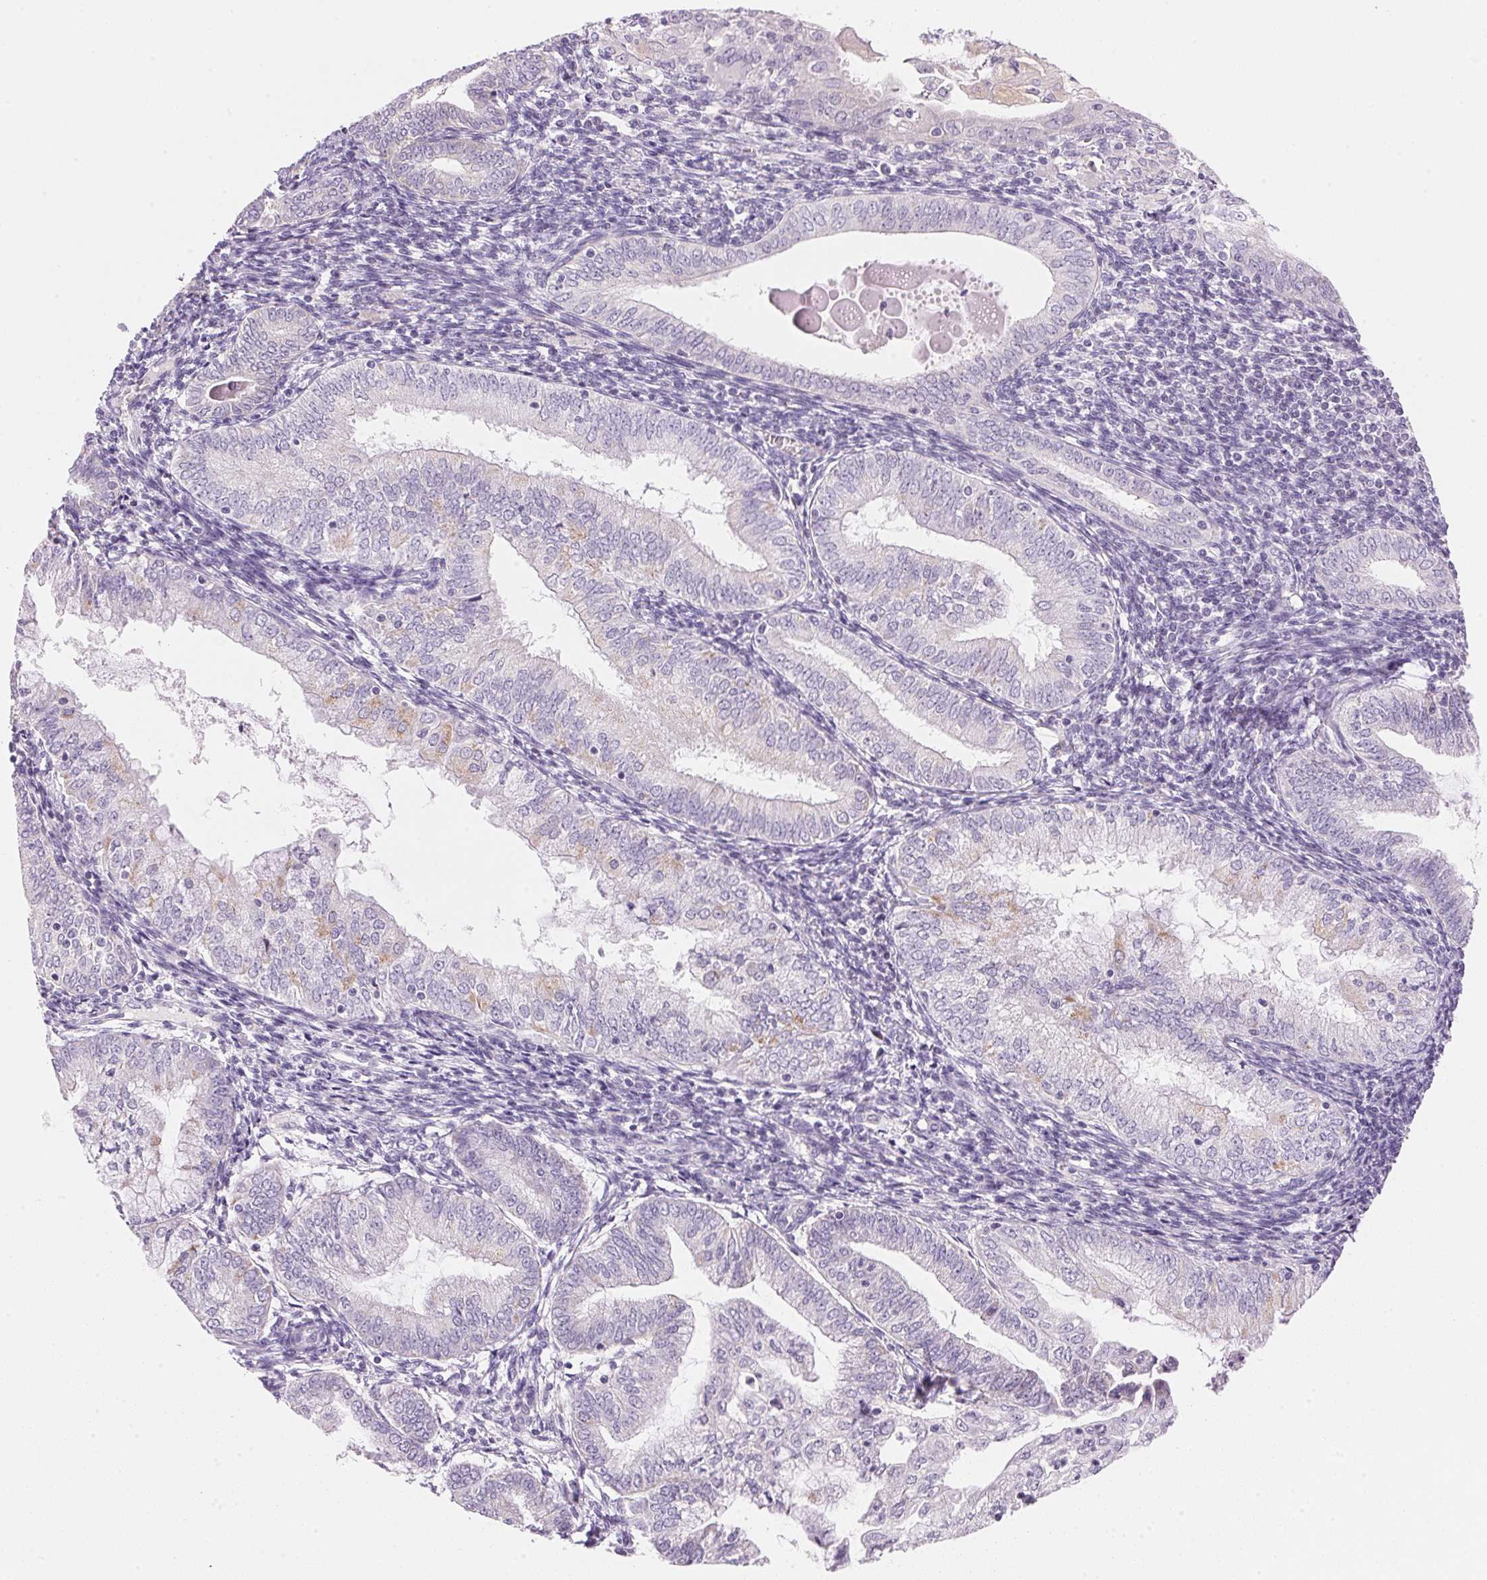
{"staining": {"intensity": "weak", "quantity": "<25%", "location": "cytoplasmic/membranous"}, "tissue": "endometrial cancer", "cell_type": "Tumor cells", "image_type": "cancer", "snomed": [{"axis": "morphology", "description": "Adenocarcinoma, NOS"}, {"axis": "topography", "description": "Endometrium"}], "caption": "The micrograph shows no significant positivity in tumor cells of endometrial cancer. (DAB (3,3'-diaminobenzidine) IHC visualized using brightfield microscopy, high magnification).", "gene": "CYP11B1", "patient": {"sex": "female", "age": 55}}